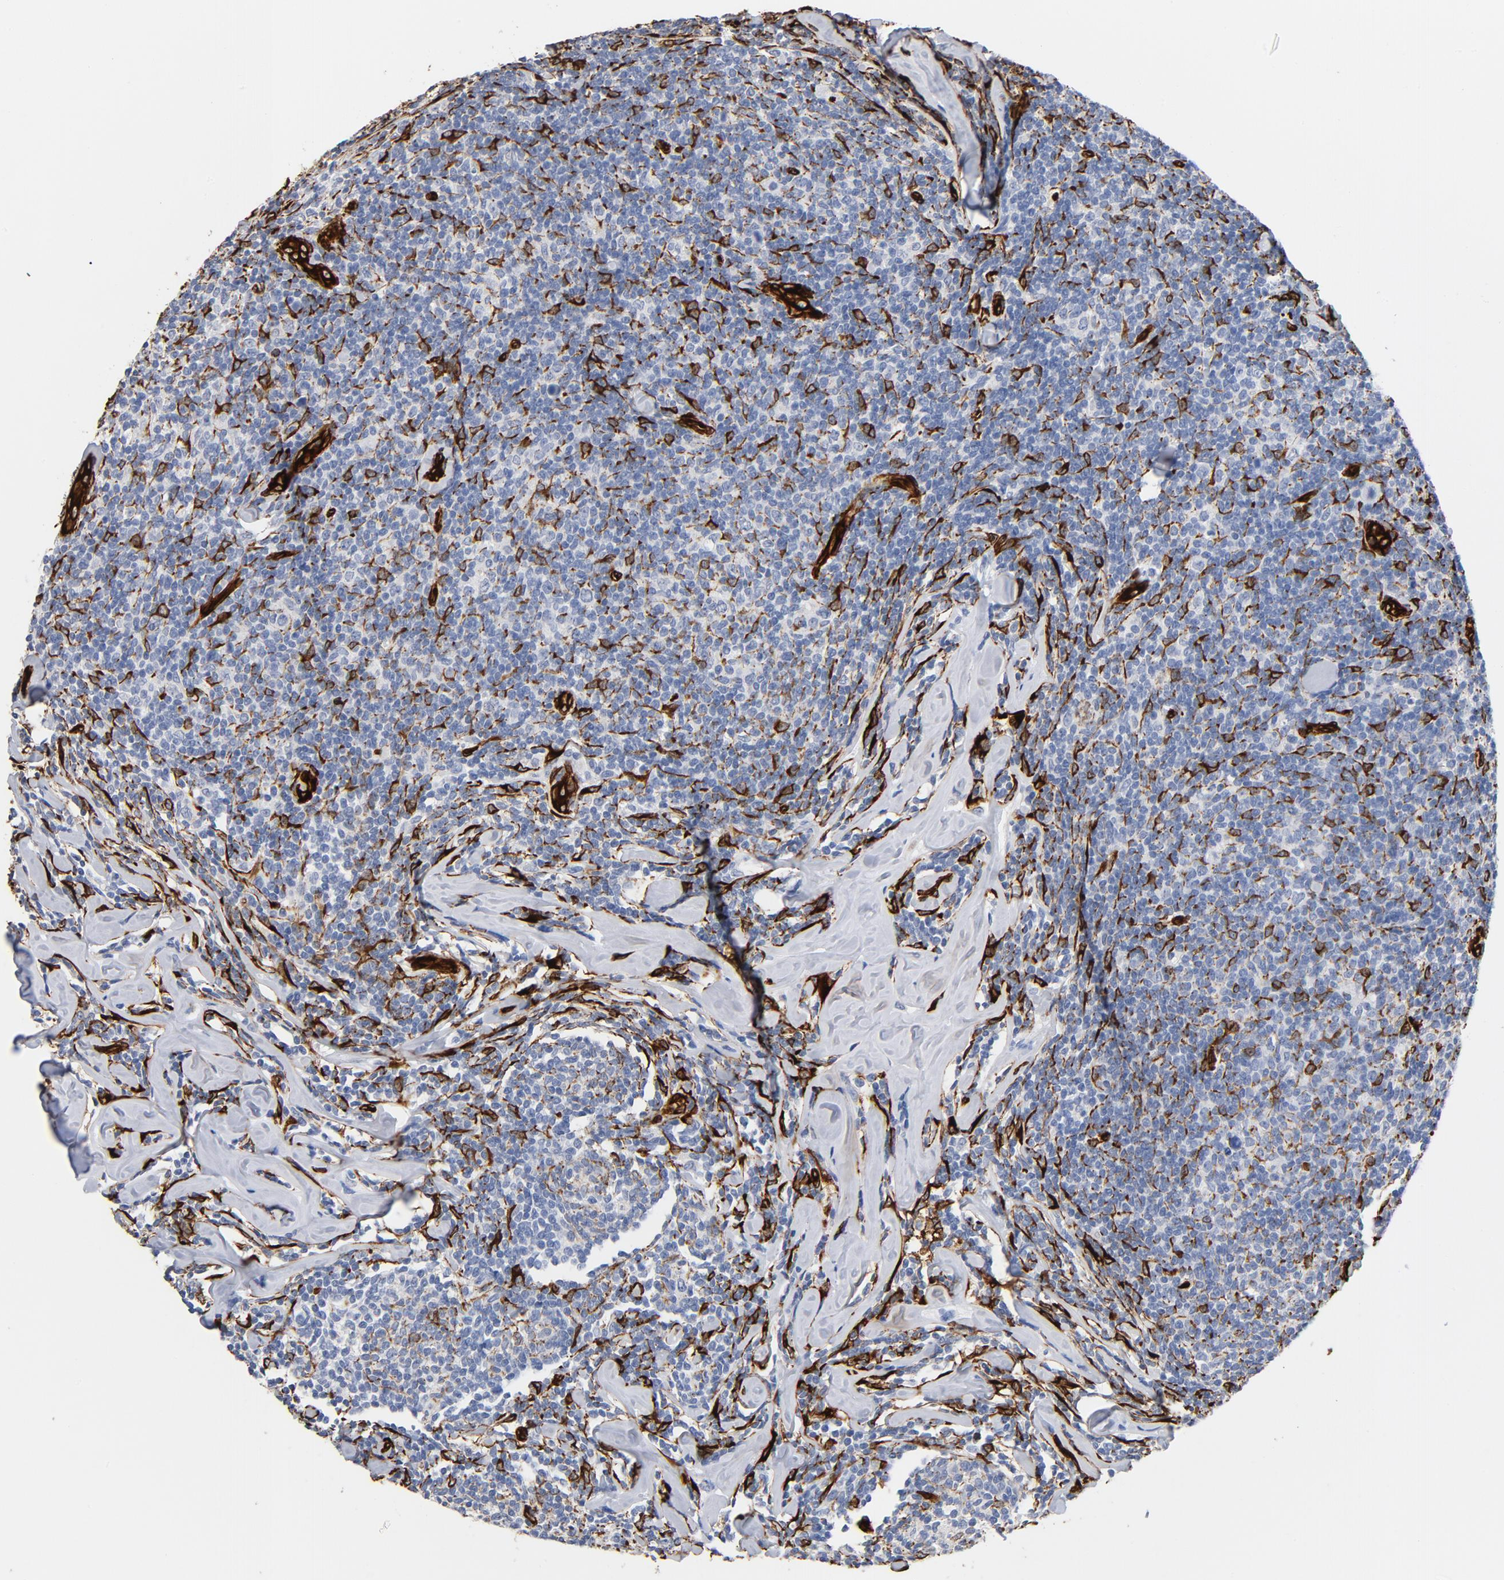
{"staining": {"intensity": "negative", "quantity": "none", "location": "none"}, "tissue": "lymphoma", "cell_type": "Tumor cells", "image_type": "cancer", "snomed": [{"axis": "morphology", "description": "Malignant lymphoma, non-Hodgkin's type, Low grade"}, {"axis": "topography", "description": "Lymph node"}], "caption": "Lymphoma stained for a protein using immunohistochemistry exhibits no expression tumor cells.", "gene": "SERPINH1", "patient": {"sex": "female", "age": 56}}